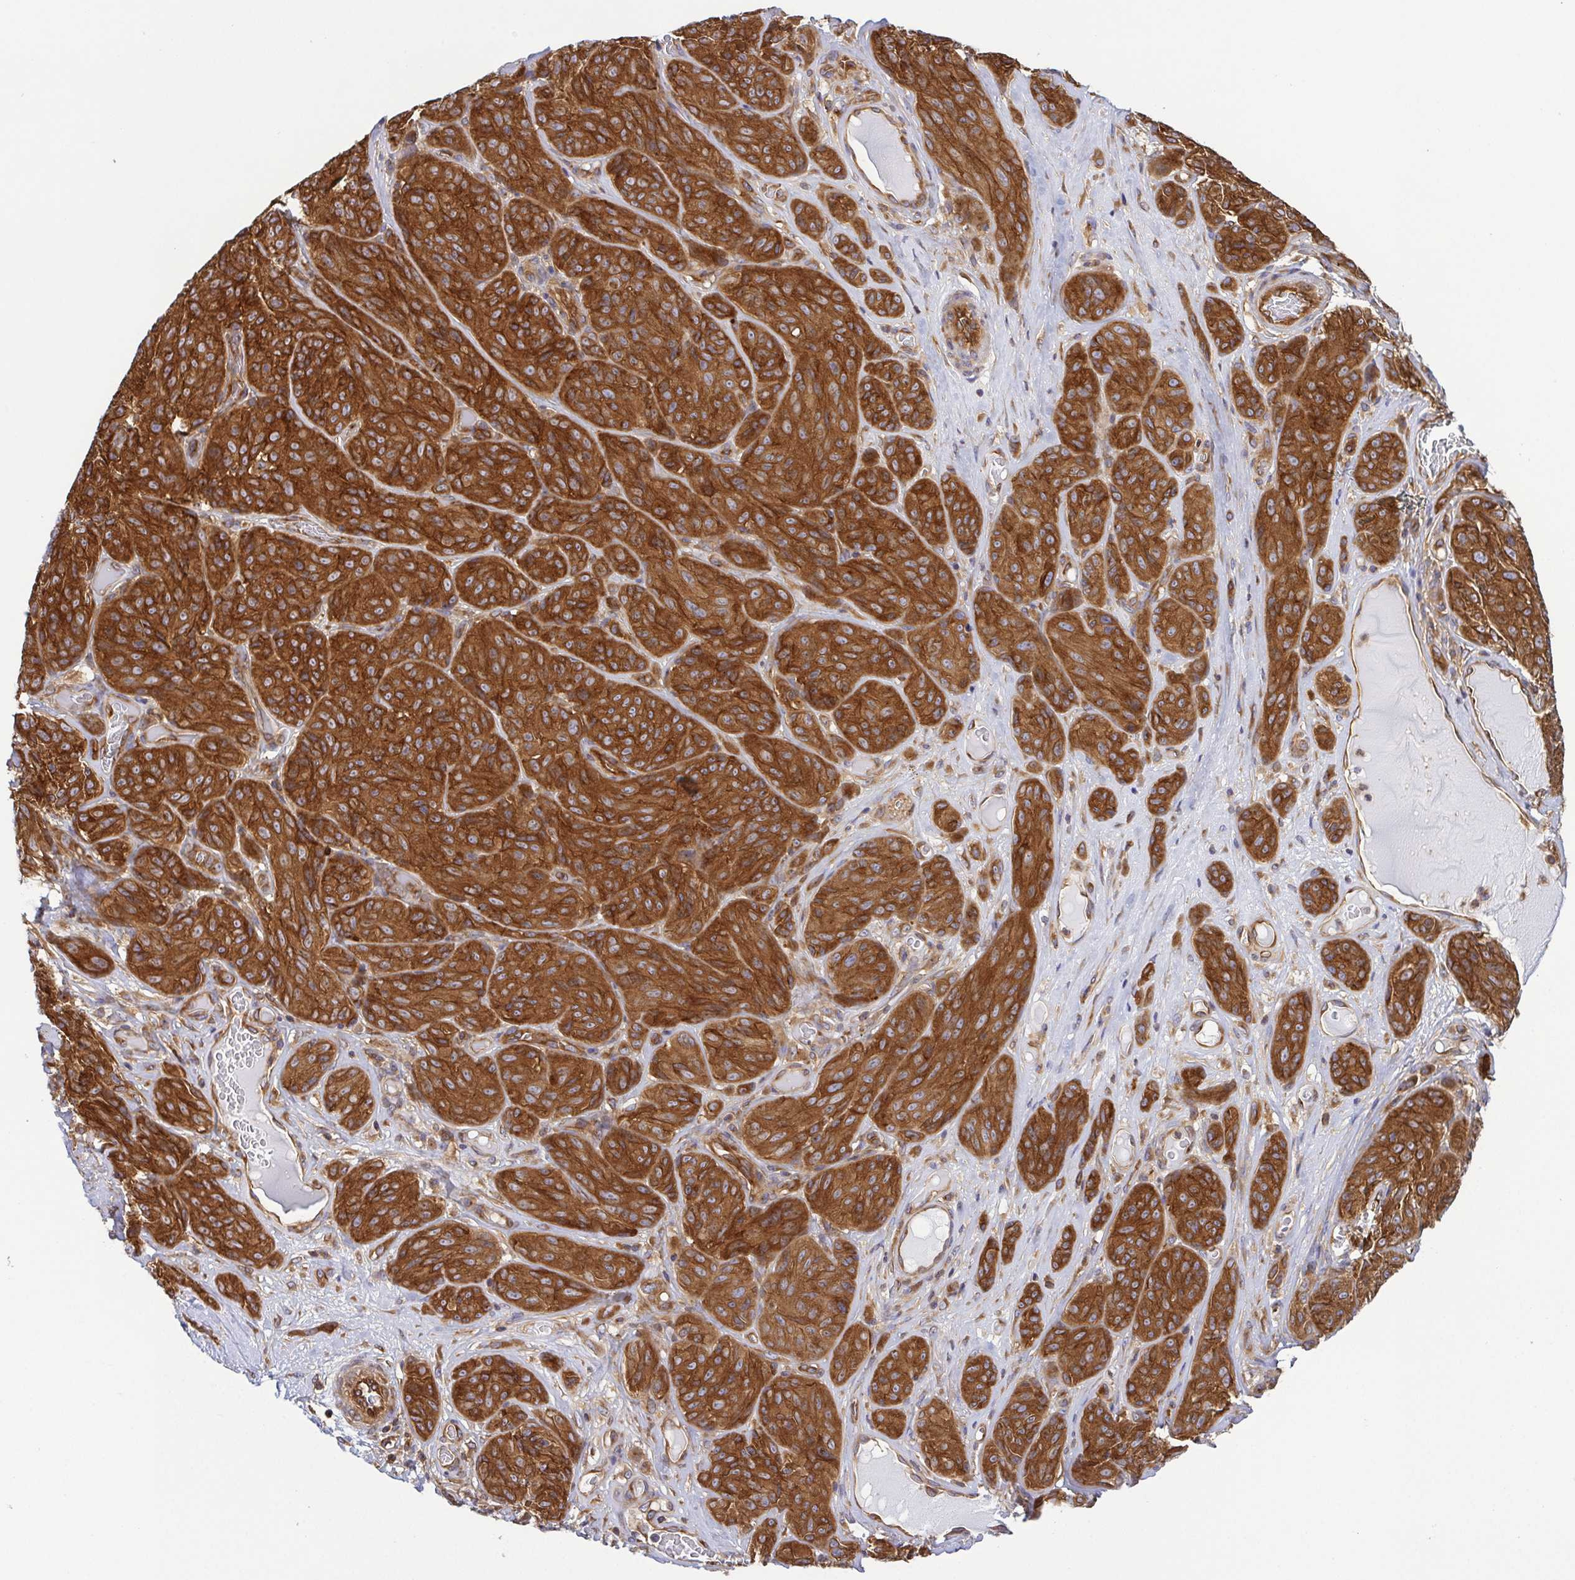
{"staining": {"intensity": "strong", "quantity": ">75%", "location": "cytoplasmic/membranous"}, "tissue": "melanoma", "cell_type": "Tumor cells", "image_type": "cancer", "snomed": [{"axis": "morphology", "description": "Malignant melanoma, NOS"}, {"axis": "topography", "description": "Skin"}], "caption": "Immunohistochemical staining of human melanoma demonstrates high levels of strong cytoplasmic/membranous protein positivity in about >75% of tumor cells.", "gene": "KIF5B", "patient": {"sex": "male", "age": 91}}